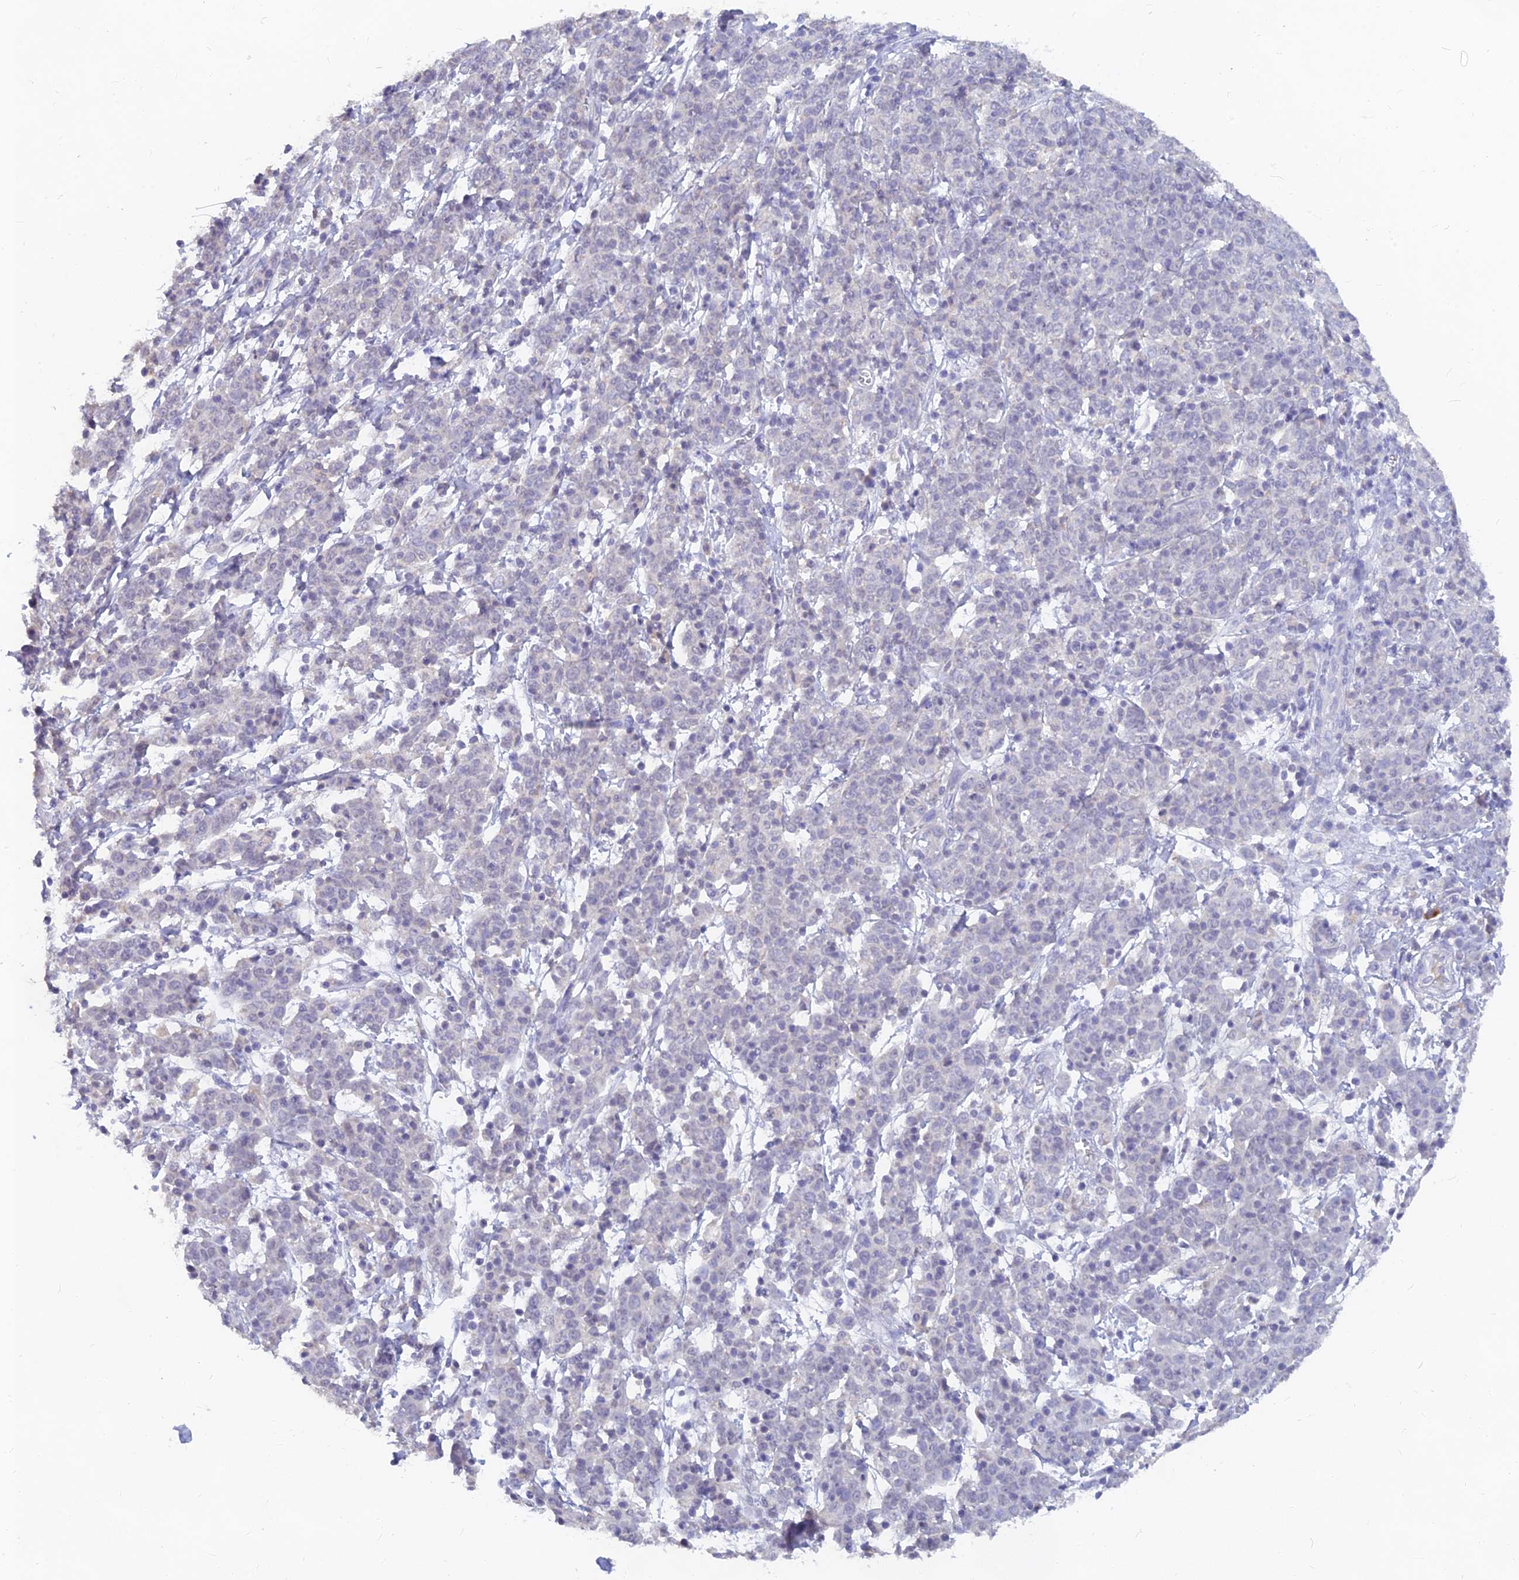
{"staining": {"intensity": "negative", "quantity": "none", "location": "none"}, "tissue": "cervical cancer", "cell_type": "Tumor cells", "image_type": "cancer", "snomed": [{"axis": "morphology", "description": "Squamous cell carcinoma, NOS"}, {"axis": "topography", "description": "Cervix"}], "caption": "Tumor cells are negative for protein expression in human squamous cell carcinoma (cervical). The staining was performed using DAB (3,3'-diaminobenzidine) to visualize the protein expression in brown, while the nuclei were stained in blue with hematoxylin (Magnification: 20x).", "gene": "LRIF1", "patient": {"sex": "female", "age": 67}}